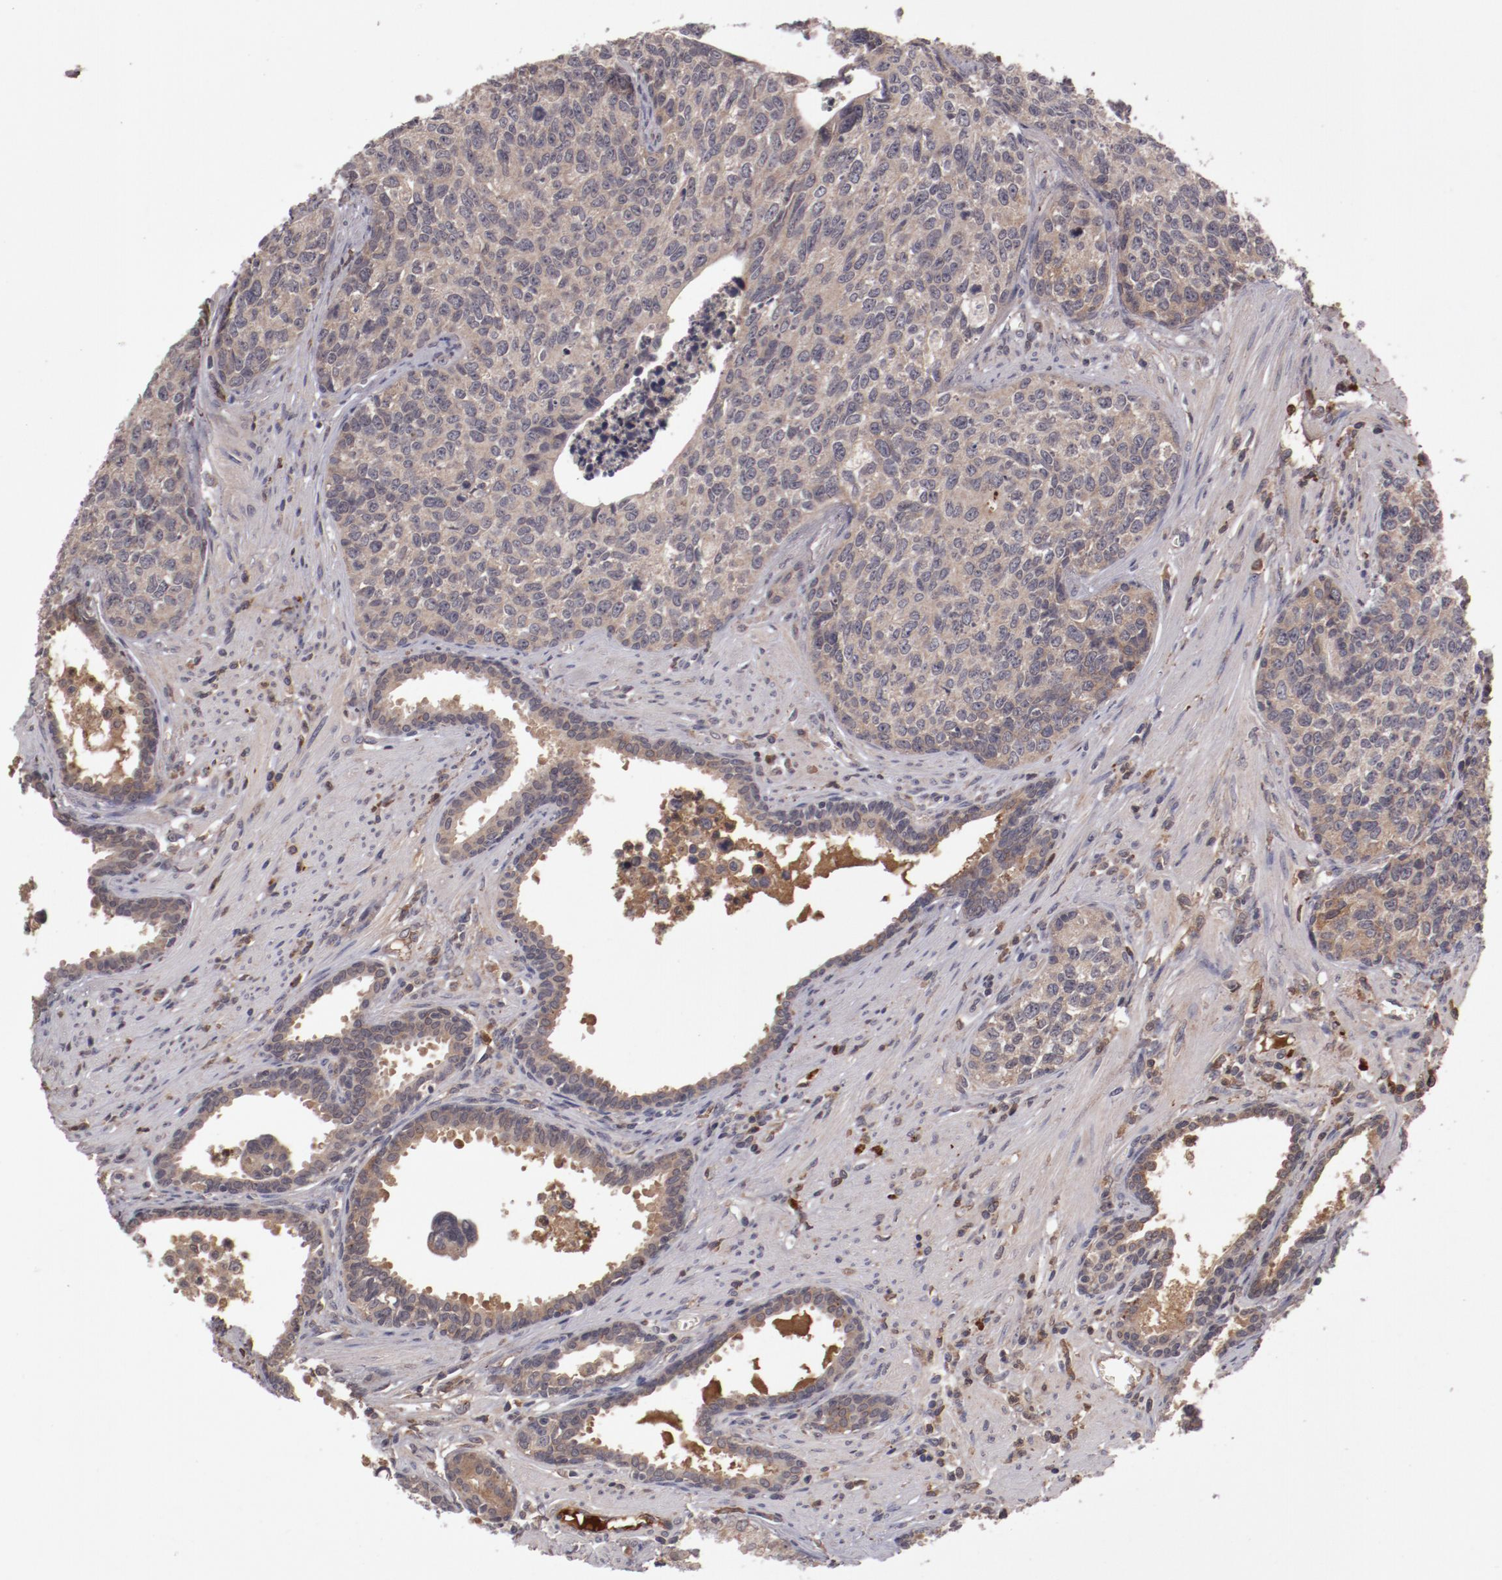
{"staining": {"intensity": "weak", "quantity": ">75%", "location": "cytoplasmic/membranous"}, "tissue": "urothelial cancer", "cell_type": "Tumor cells", "image_type": "cancer", "snomed": [{"axis": "morphology", "description": "Urothelial carcinoma, High grade"}, {"axis": "topography", "description": "Urinary bladder"}], "caption": "Protein expression analysis of urothelial cancer reveals weak cytoplasmic/membranous expression in about >75% of tumor cells. (Brightfield microscopy of DAB IHC at high magnification).", "gene": "CP", "patient": {"sex": "male", "age": 81}}